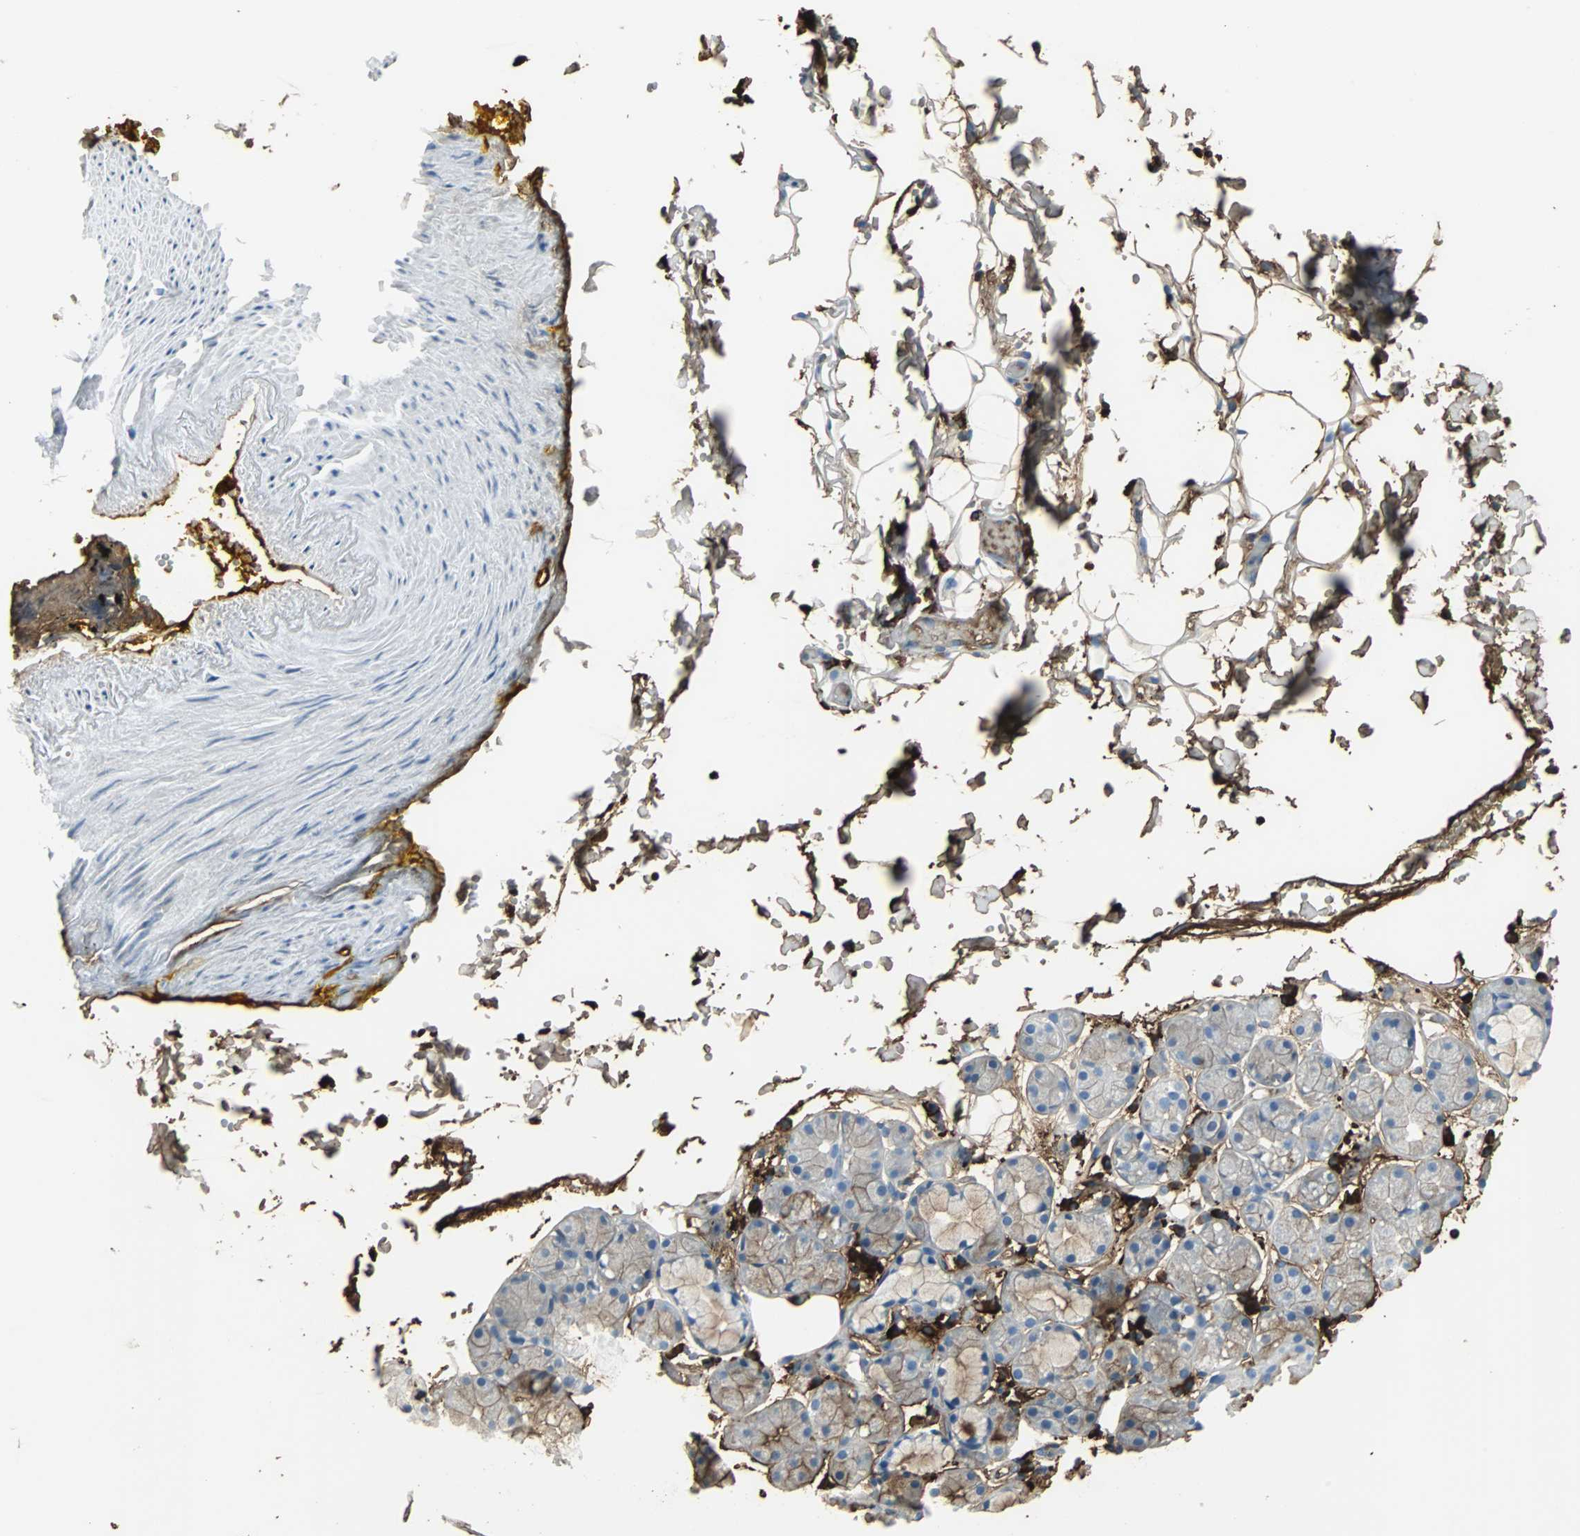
{"staining": {"intensity": "moderate", "quantity": "25%-75%", "location": "cytoplasmic/membranous"}, "tissue": "salivary gland", "cell_type": "Glandular cells", "image_type": "normal", "snomed": [{"axis": "morphology", "description": "Normal tissue, NOS"}, {"axis": "topography", "description": "Skeletal muscle"}, {"axis": "topography", "description": "Oral tissue"}, {"axis": "topography", "description": "Salivary gland"}, {"axis": "topography", "description": "Peripheral nerve tissue"}], "caption": "Protein expression analysis of benign human salivary gland reveals moderate cytoplasmic/membranous positivity in about 25%-75% of glandular cells.", "gene": "IGHA1", "patient": {"sex": "male", "age": 54}}